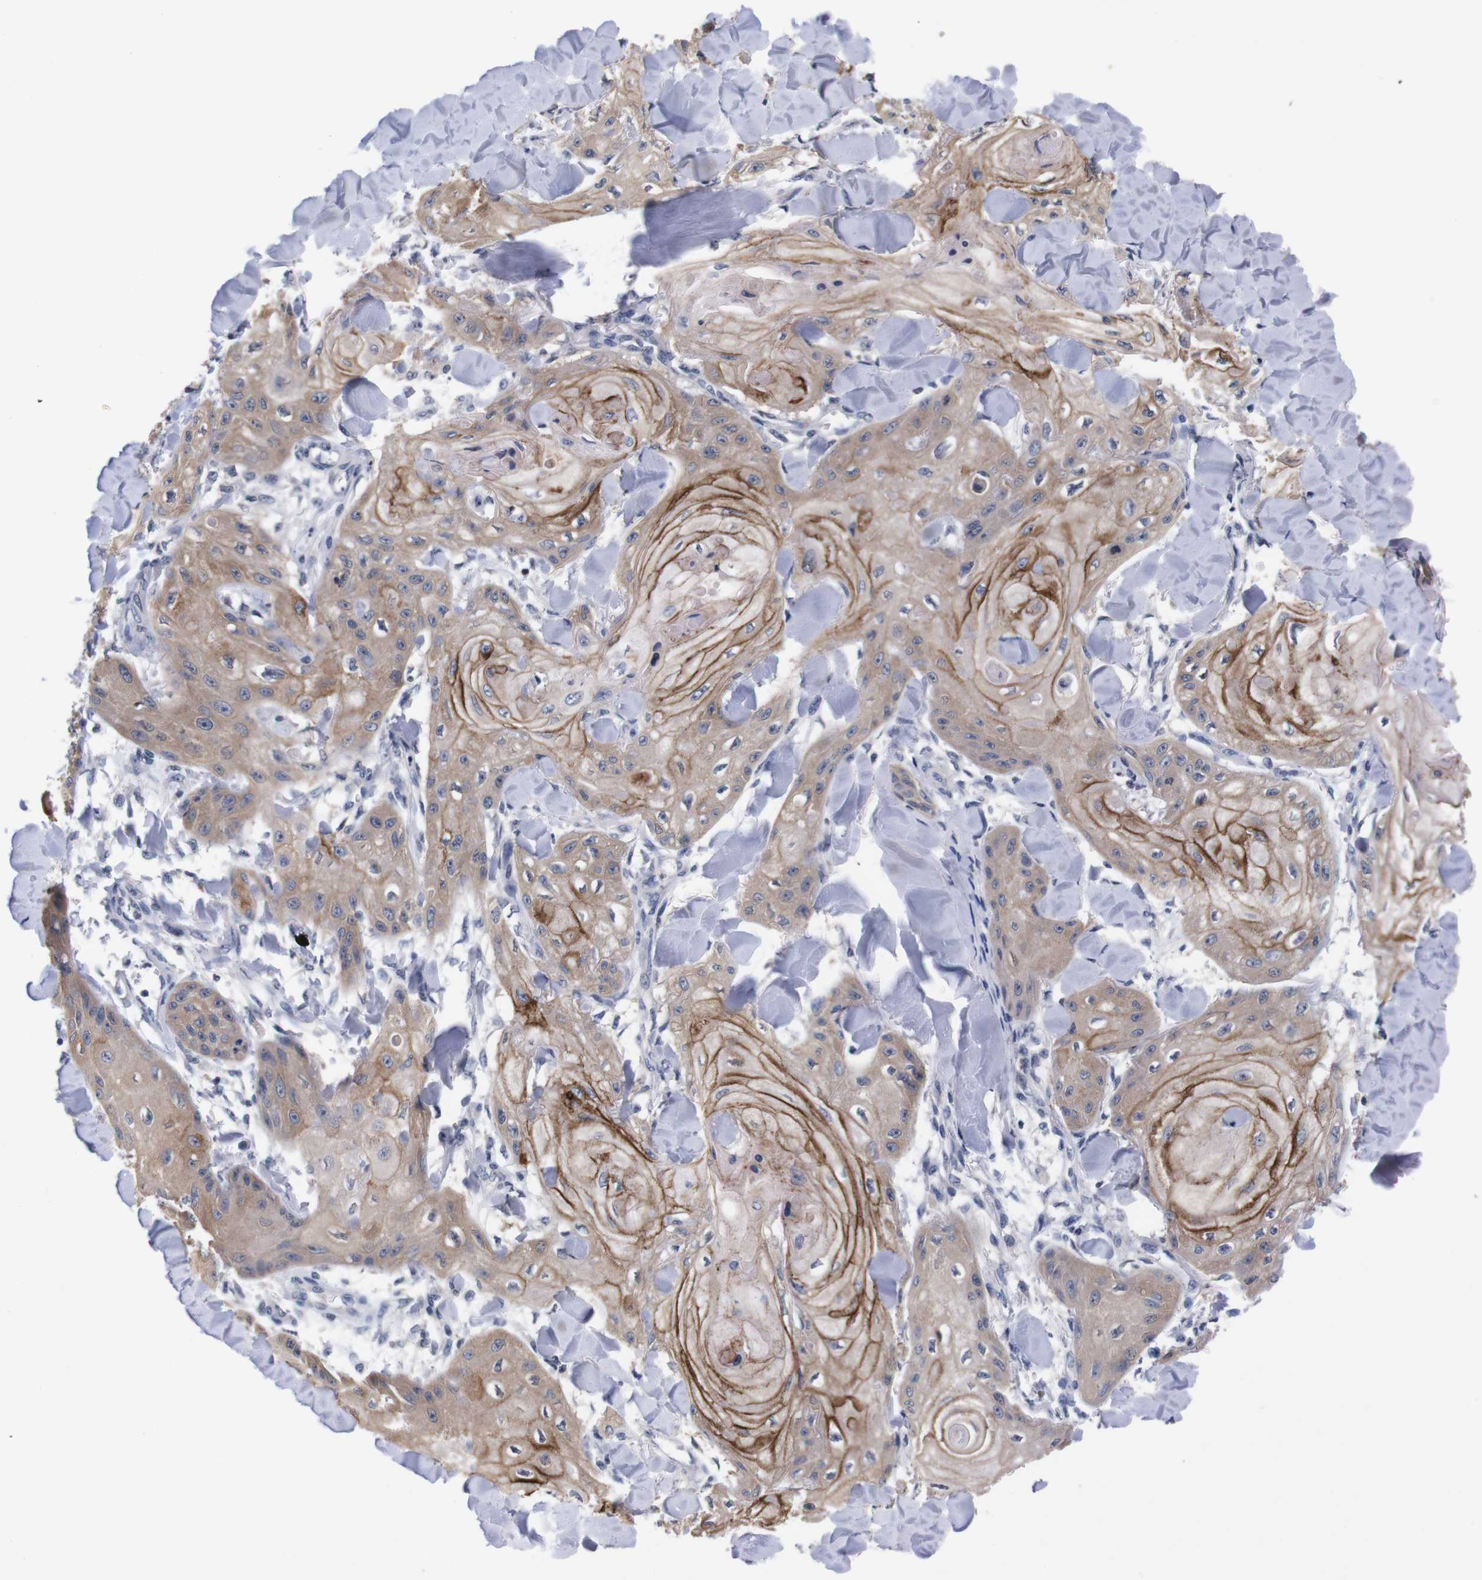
{"staining": {"intensity": "moderate", "quantity": ">75%", "location": "cytoplasmic/membranous"}, "tissue": "skin cancer", "cell_type": "Tumor cells", "image_type": "cancer", "snomed": [{"axis": "morphology", "description": "Squamous cell carcinoma, NOS"}, {"axis": "topography", "description": "Skin"}], "caption": "This is an image of IHC staining of squamous cell carcinoma (skin), which shows moderate positivity in the cytoplasmic/membranous of tumor cells.", "gene": "TNFRSF21", "patient": {"sex": "male", "age": 74}}